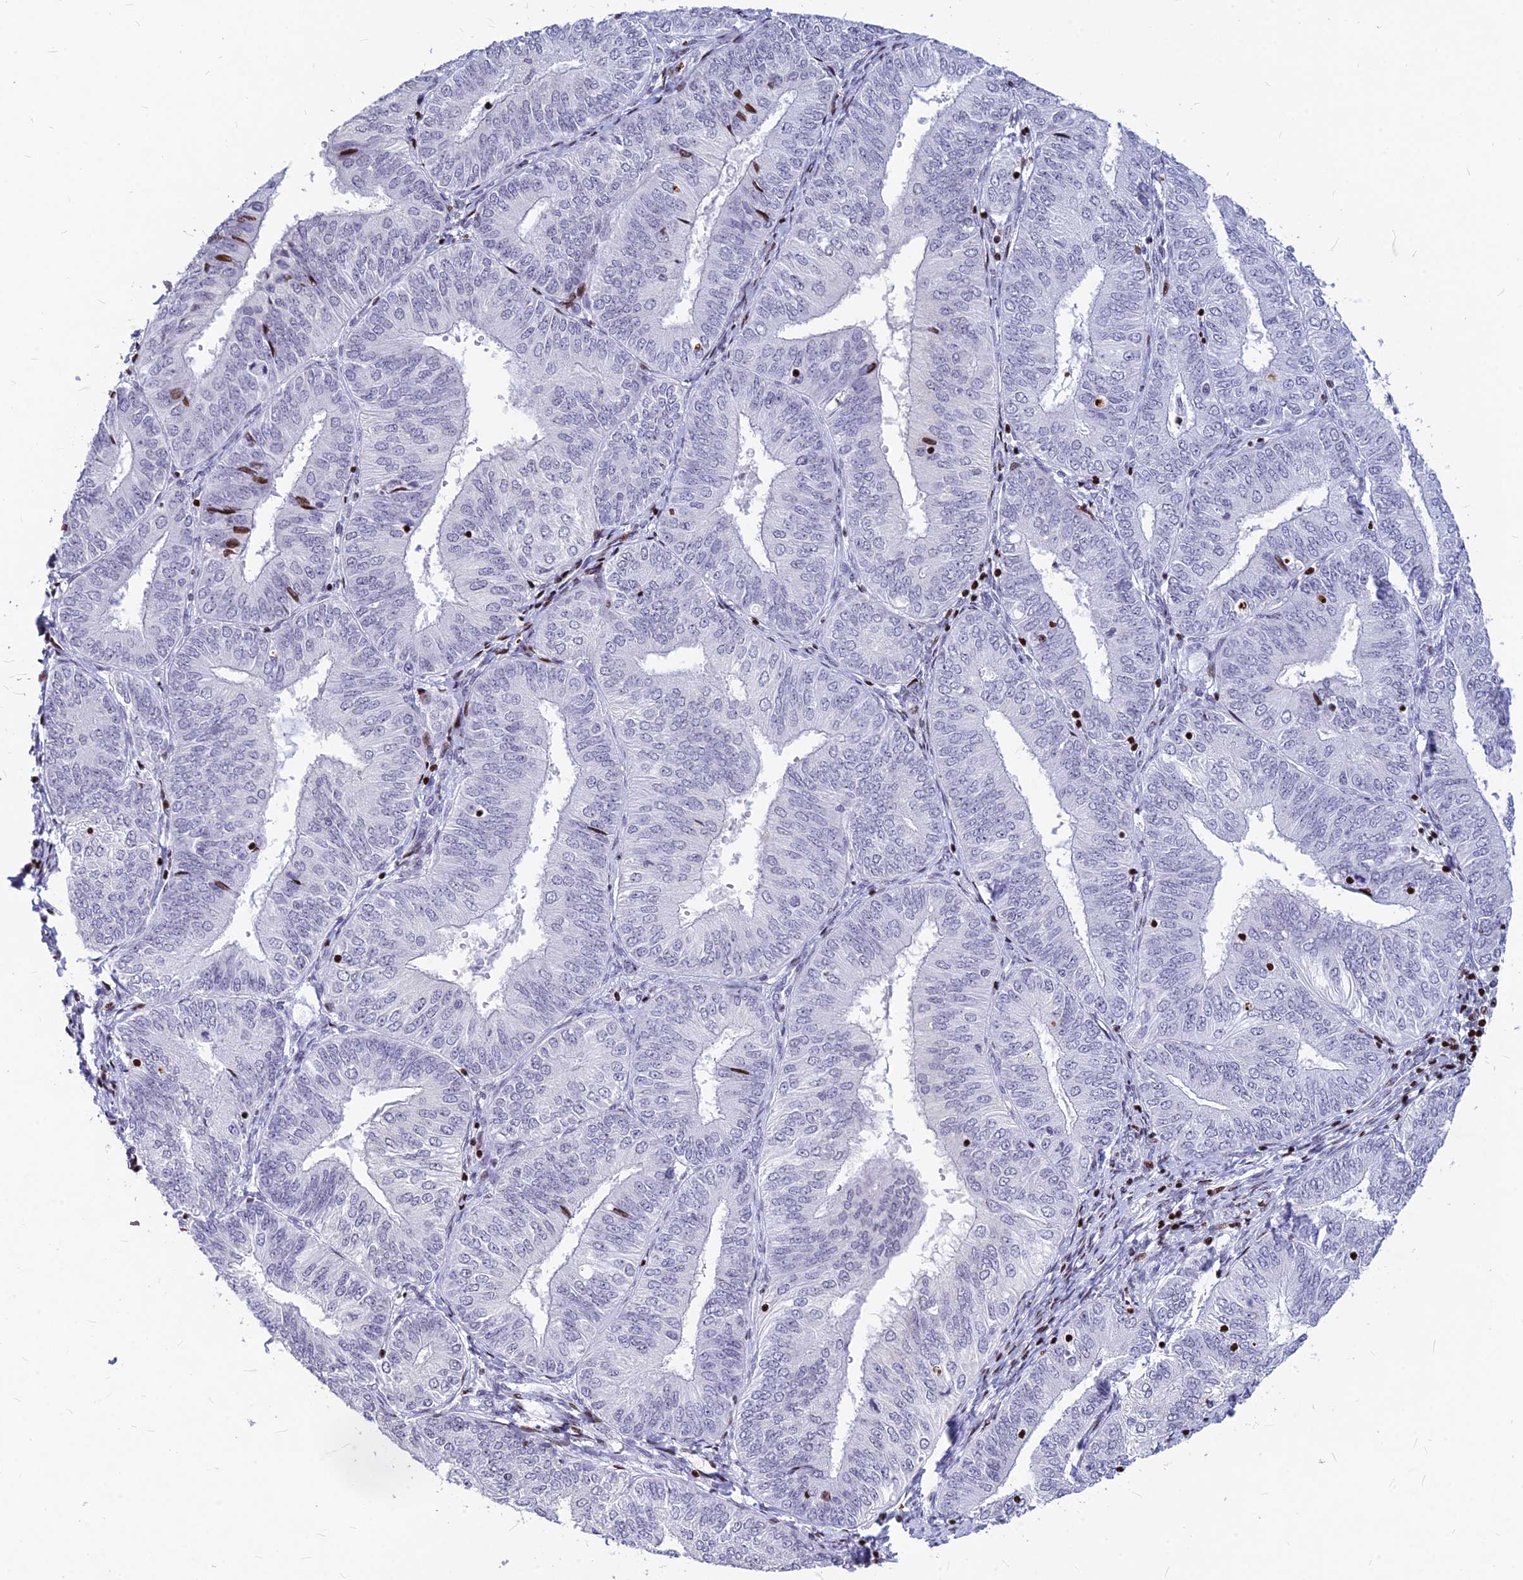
{"staining": {"intensity": "negative", "quantity": "none", "location": "none"}, "tissue": "endometrial cancer", "cell_type": "Tumor cells", "image_type": "cancer", "snomed": [{"axis": "morphology", "description": "Adenocarcinoma, NOS"}, {"axis": "topography", "description": "Endometrium"}], "caption": "Immunohistochemistry of endometrial adenocarcinoma demonstrates no expression in tumor cells.", "gene": "PRPS1", "patient": {"sex": "female", "age": 58}}